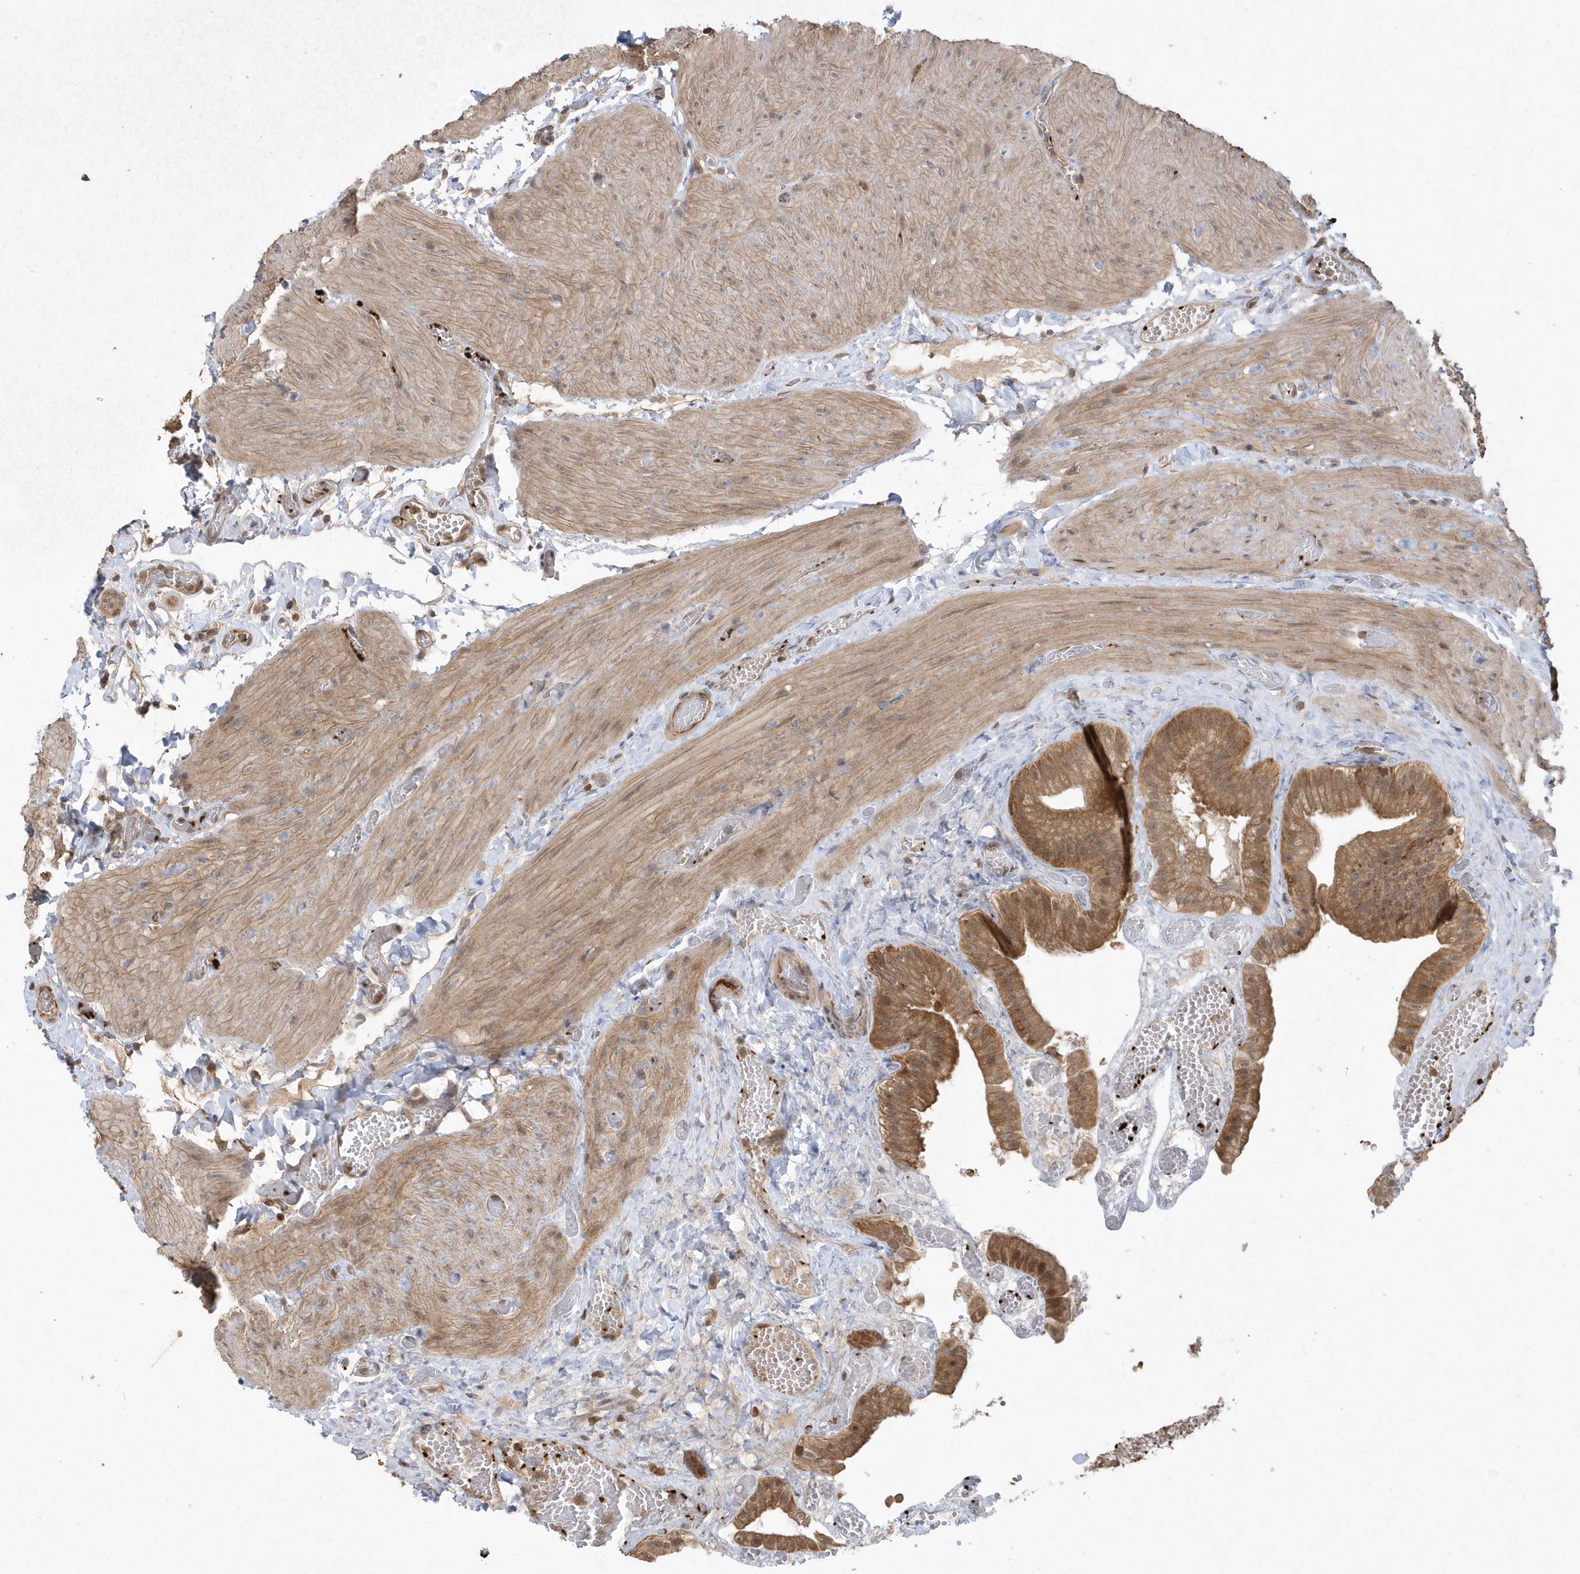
{"staining": {"intensity": "moderate", "quantity": ">75%", "location": "cytoplasmic/membranous"}, "tissue": "gallbladder", "cell_type": "Glandular cells", "image_type": "normal", "snomed": [{"axis": "morphology", "description": "Normal tissue, NOS"}, {"axis": "topography", "description": "Gallbladder"}], "caption": "Immunohistochemical staining of normal human gallbladder shows medium levels of moderate cytoplasmic/membranous positivity in approximately >75% of glandular cells.", "gene": "ACYP1", "patient": {"sex": "female", "age": 64}}